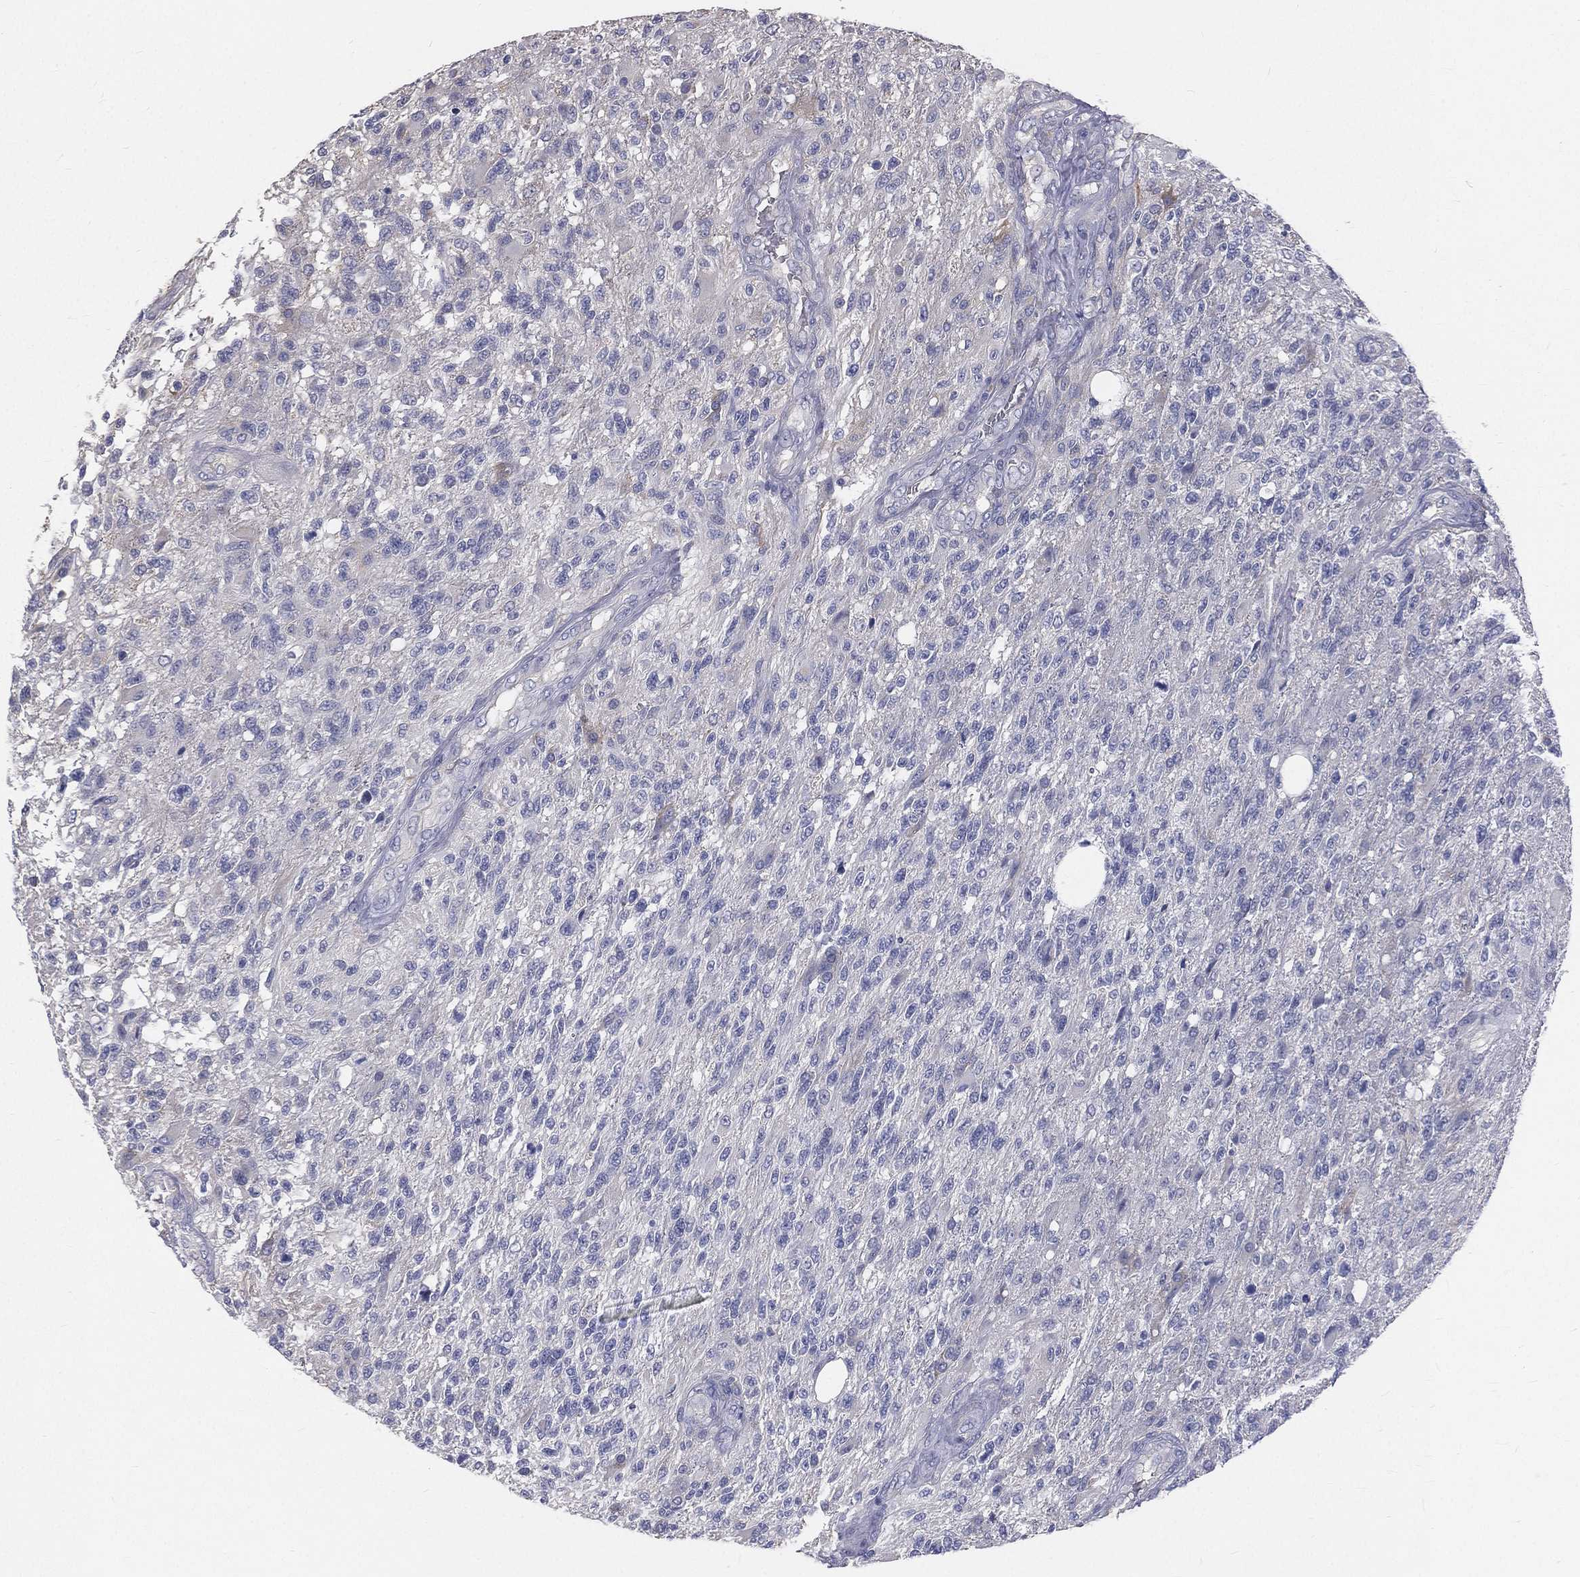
{"staining": {"intensity": "negative", "quantity": "none", "location": "none"}, "tissue": "glioma", "cell_type": "Tumor cells", "image_type": "cancer", "snomed": [{"axis": "morphology", "description": "Glioma, malignant, High grade"}, {"axis": "topography", "description": "Brain"}], "caption": "This photomicrograph is of glioma stained with immunohistochemistry to label a protein in brown with the nuclei are counter-stained blue. There is no staining in tumor cells.", "gene": "MUC13", "patient": {"sex": "male", "age": 56}}